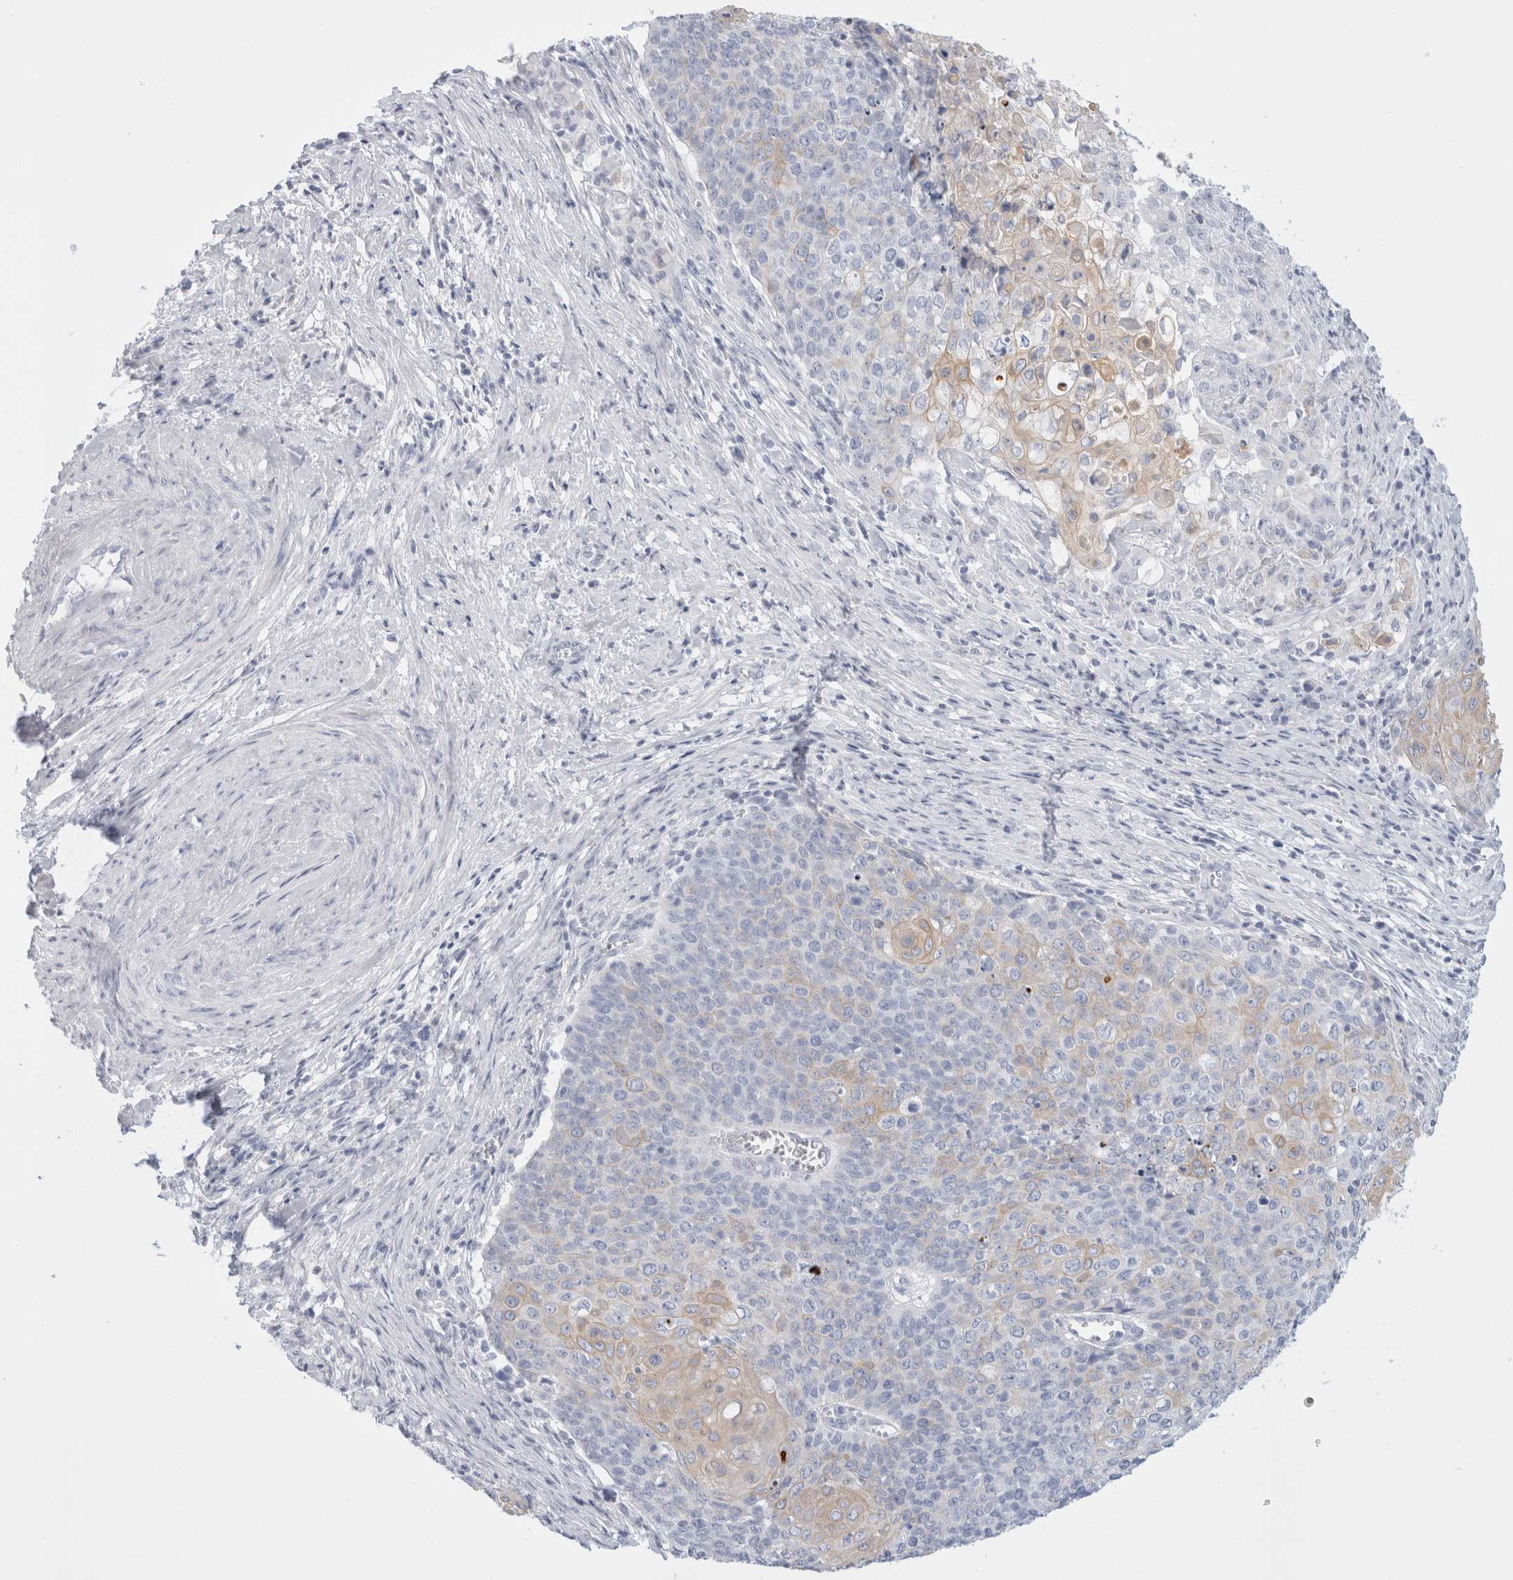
{"staining": {"intensity": "weak", "quantity": "25%-75%", "location": "cytoplasmic/membranous"}, "tissue": "cervical cancer", "cell_type": "Tumor cells", "image_type": "cancer", "snomed": [{"axis": "morphology", "description": "Squamous cell carcinoma, NOS"}, {"axis": "topography", "description": "Cervix"}], "caption": "The image displays a brown stain indicating the presence of a protein in the cytoplasmic/membranous of tumor cells in cervical cancer (squamous cell carcinoma).", "gene": "MUC15", "patient": {"sex": "female", "age": 39}}